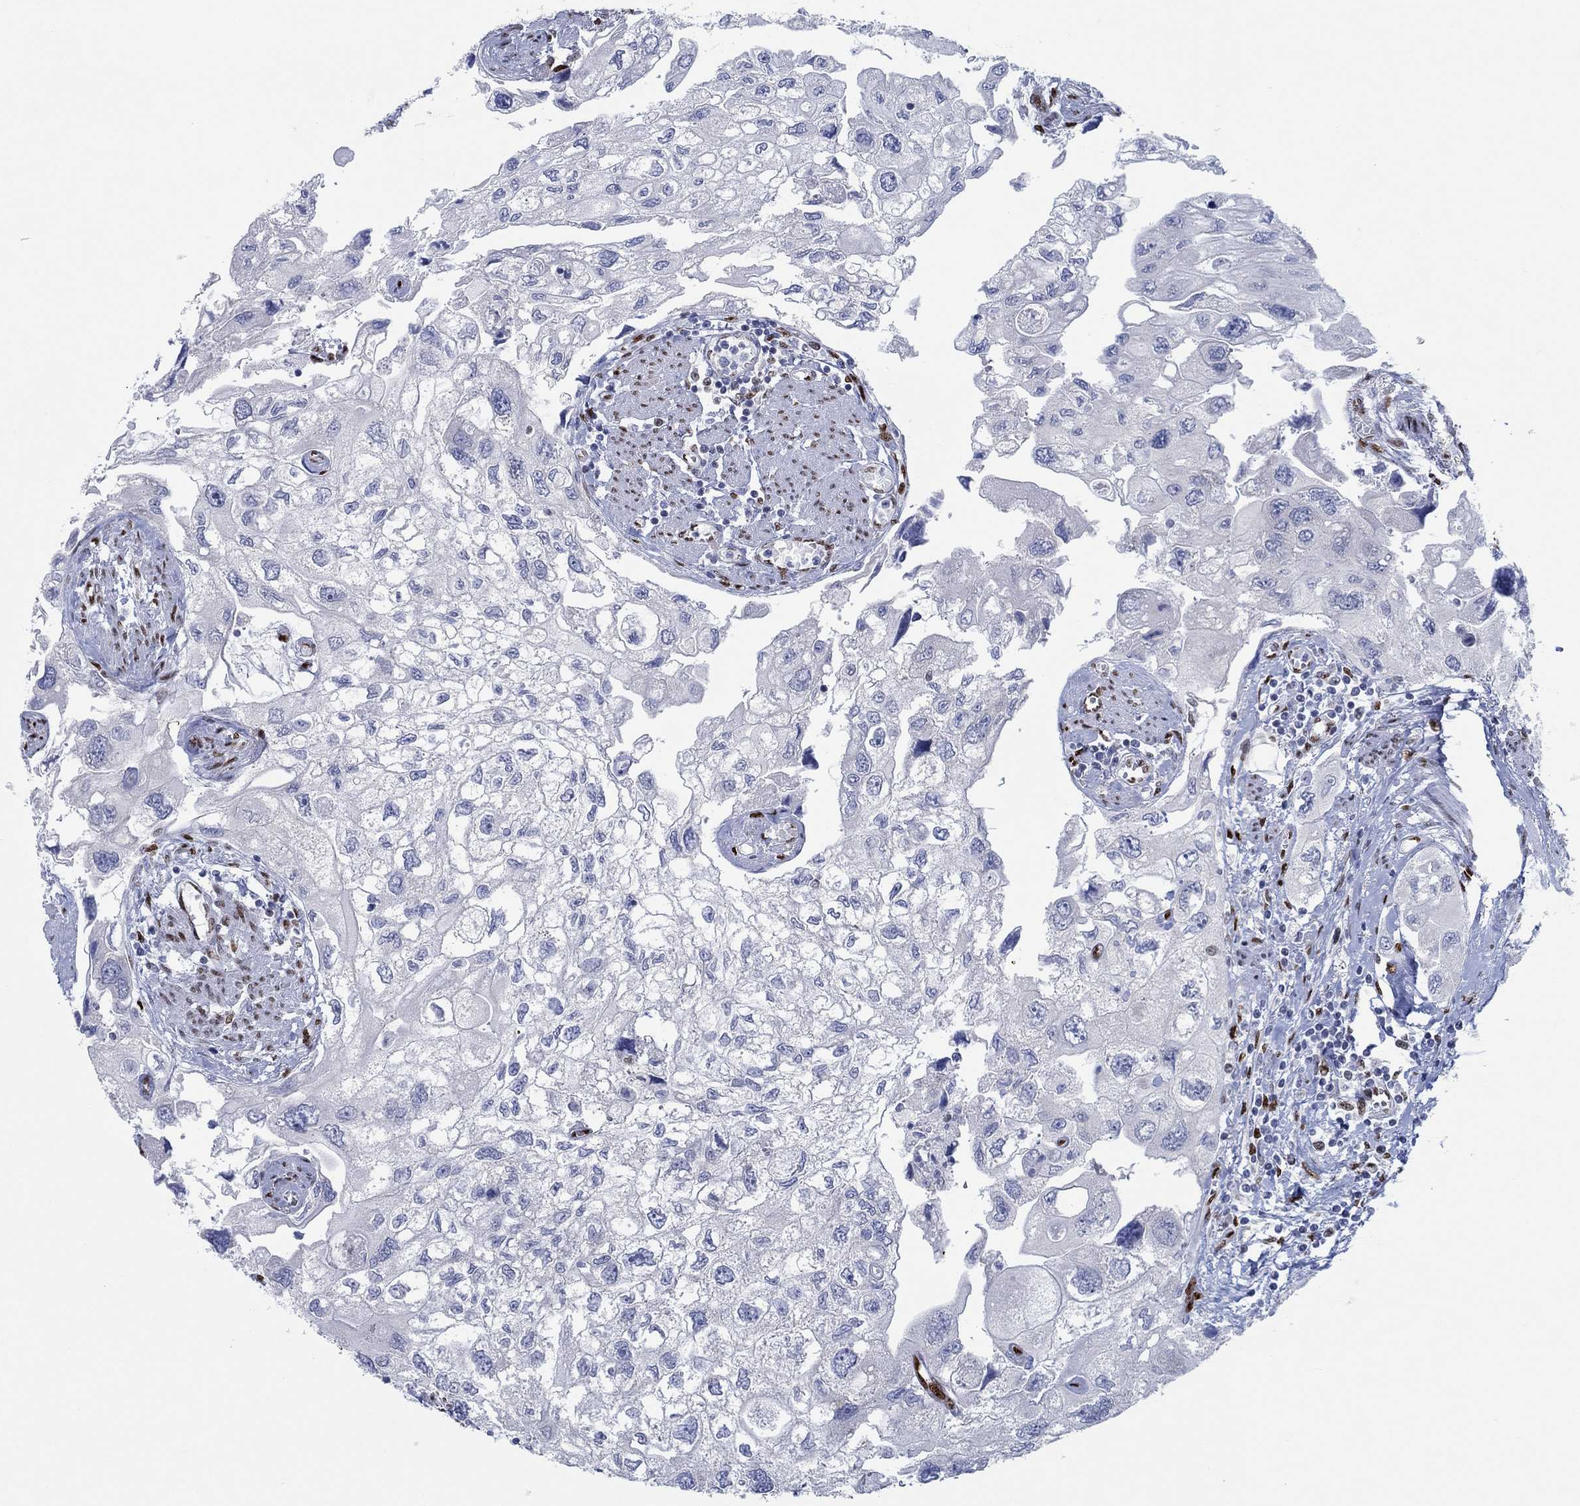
{"staining": {"intensity": "negative", "quantity": "none", "location": "none"}, "tissue": "urothelial cancer", "cell_type": "Tumor cells", "image_type": "cancer", "snomed": [{"axis": "morphology", "description": "Urothelial carcinoma, High grade"}, {"axis": "topography", "description": "Urinary bladder"}], "caption": "Immunohistochemistry of human urothelial carcinoma (high-grade) displays no staining in tumor cells.", "gene": "ZEB1", "patient": {"sex": "male", "age": 59}}